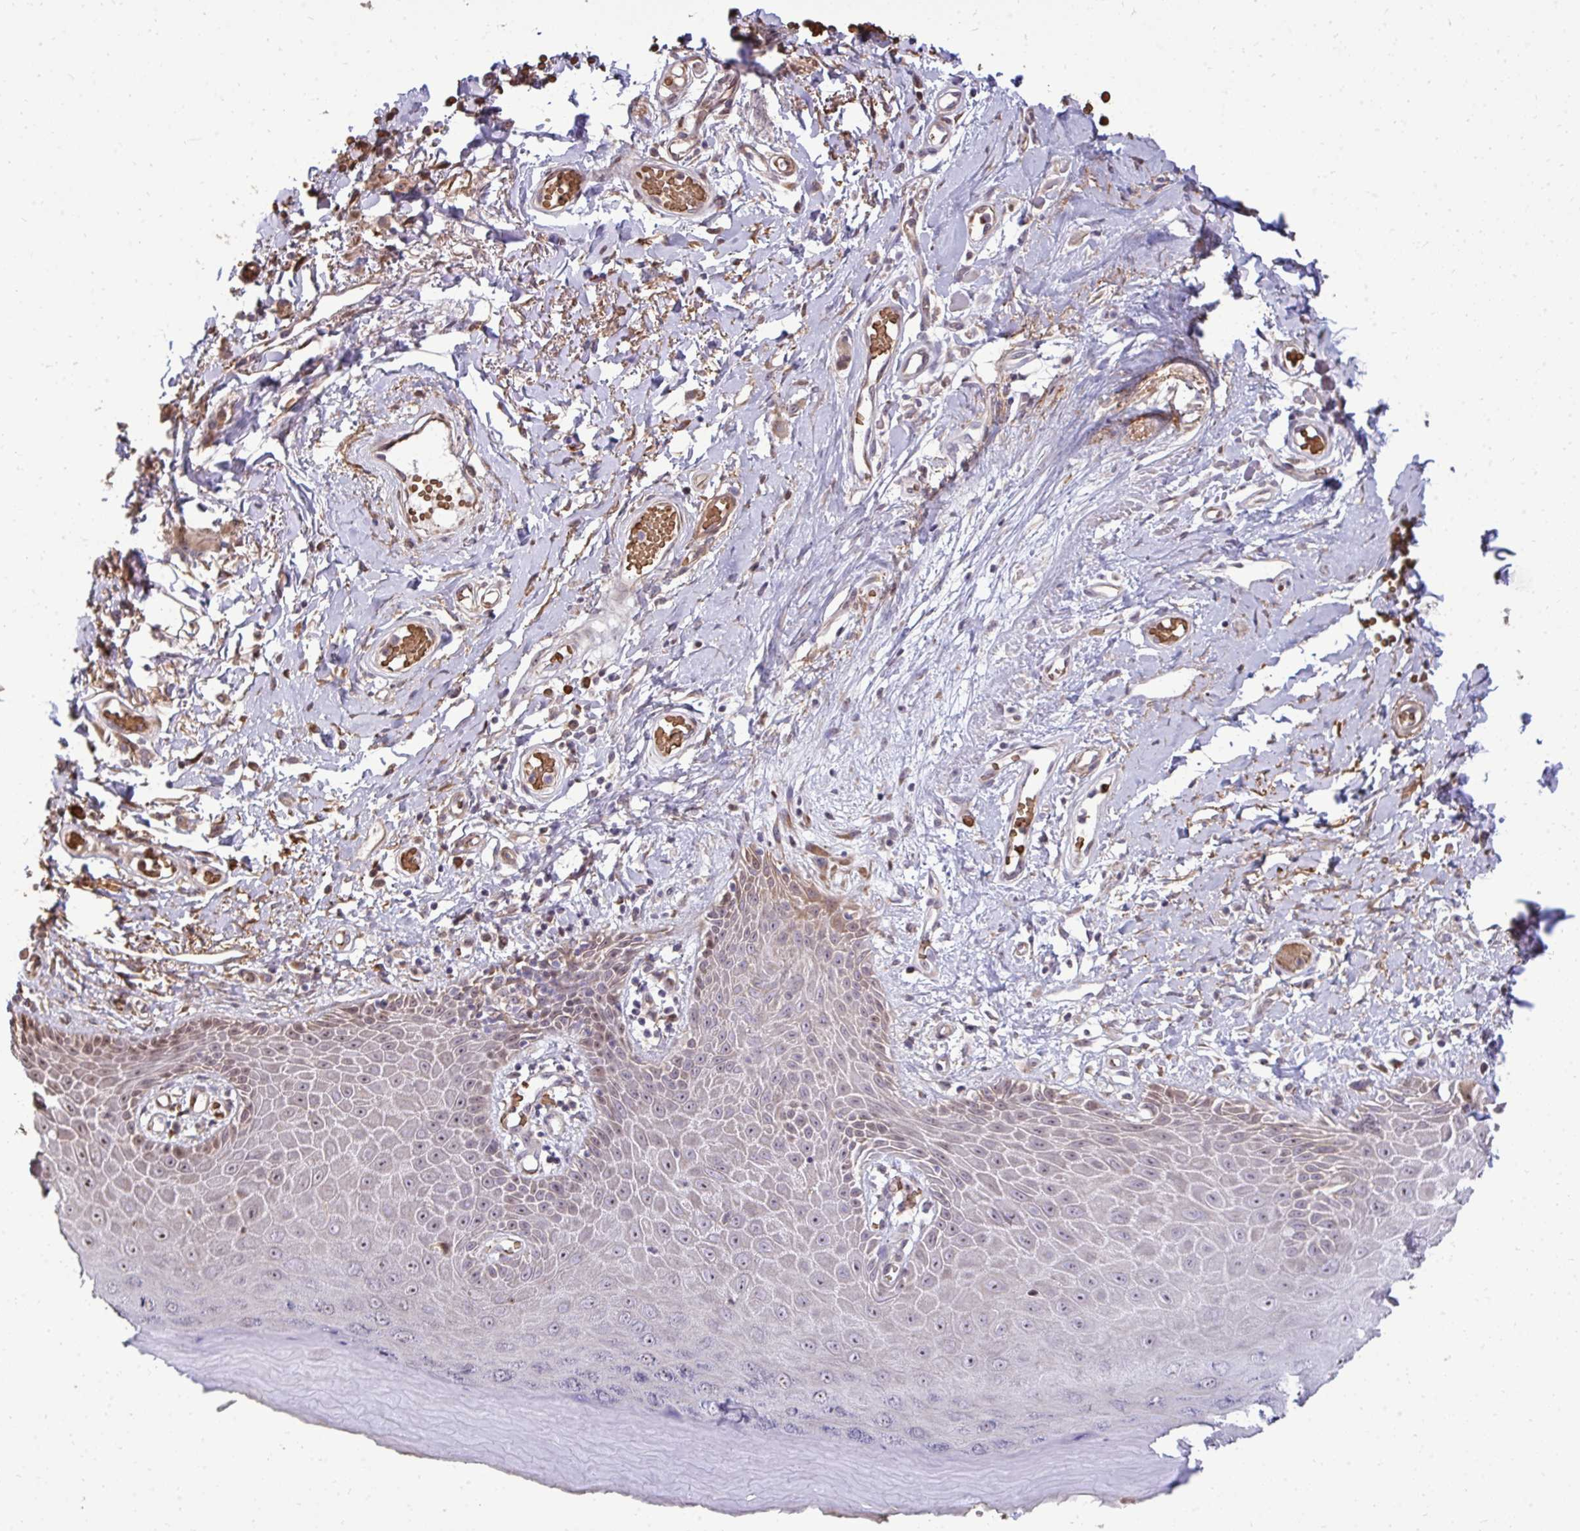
{"staining": {"intensity": "weak", "quantity": "25%-75%", "location": "nuclear"}, "tissue": "skin", "cell_type": "Epidermal cells", "image_type": "normal", "snomed": [{"axis": "morphology", "description": "Normal tissue, NOS"}, {"axis": "topography", "description": "Anal"}, {"axis": "topography", "description": "Peripheral nerve tissue"}], "caption": "This is an image of IHC staining of normal skin, which shows weak expression in the nuclear of epidermal cells.", "gene": "FIBCD1", "patient": {"sex": "male", "age": 78}}